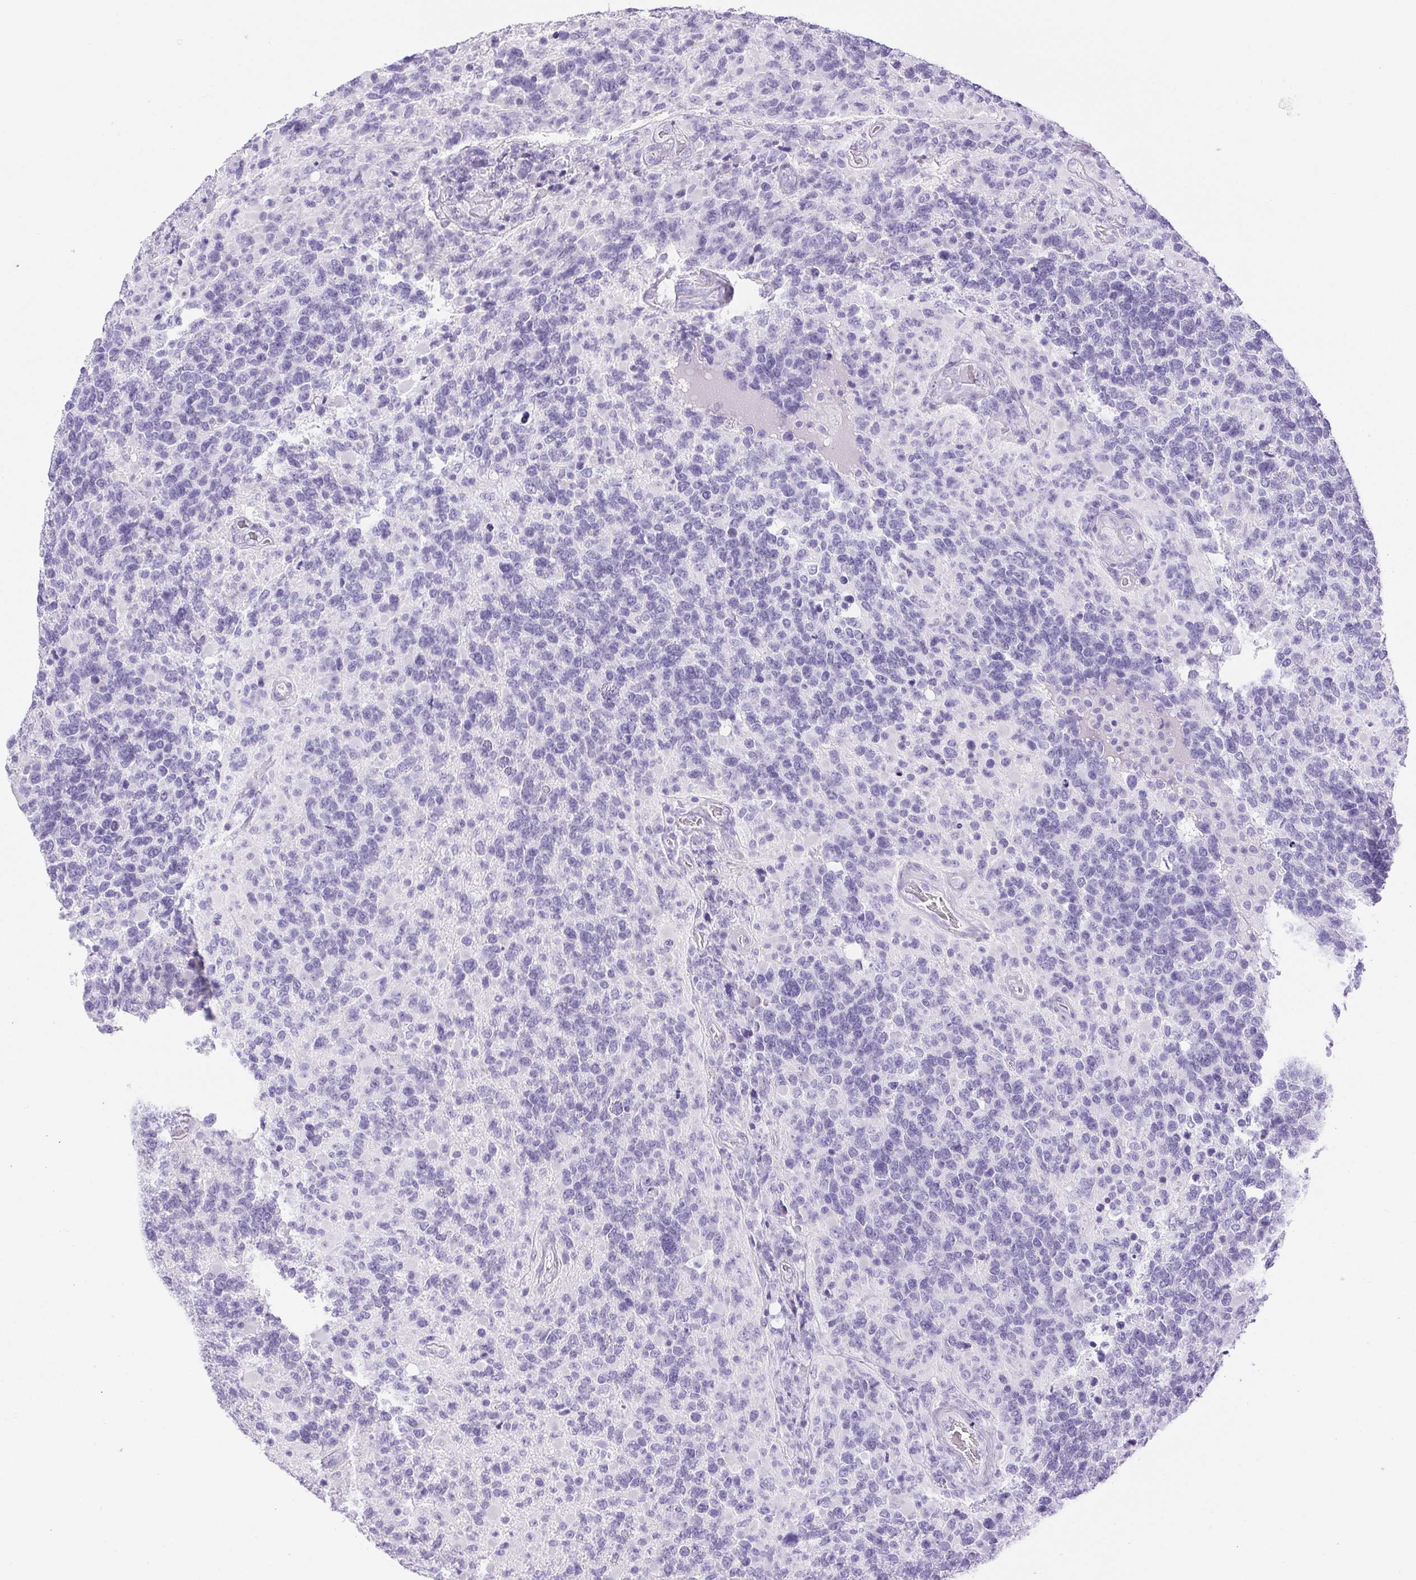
{"staining": {"intensity": "negative", "quantity": "none", "location": "none"}, "tissue": "glioma", "cell_type": "Tumor cells", "image_type": "cancer", "snomed": [{"axis": "morphology", "description": "Glioma, malignant, High grade"}, {"axis": "topography", "description": "Brain"}], "caption": "High magnification brightfield microscopy of malignant glioma (high-grade) stained with DAB (brown) and counterstained with hematoxylin (blue): tumor cells show no significant expression.", "gene": "HLA-G", "patient": {"sex": "female", "age": 40}}